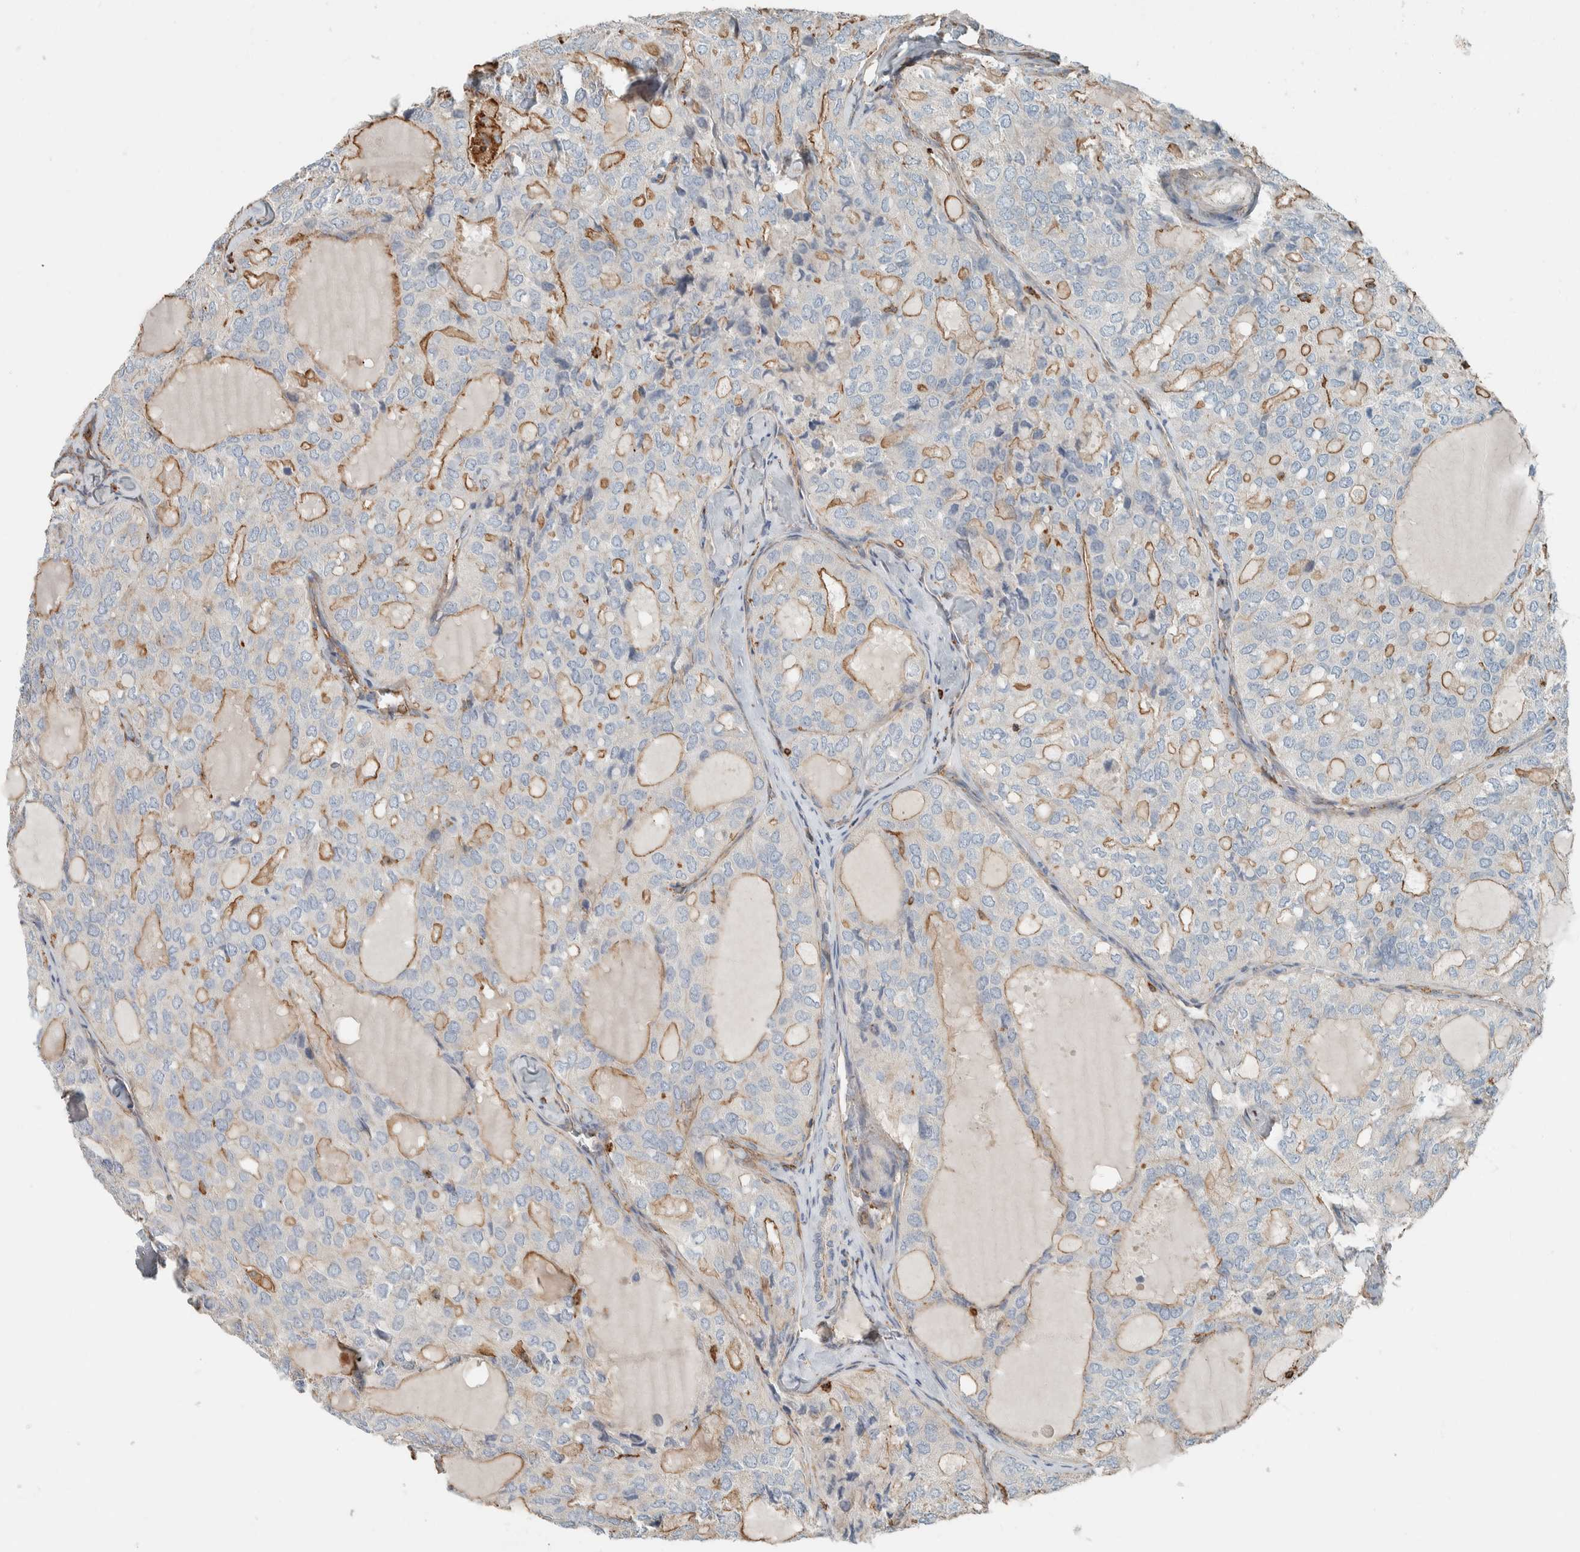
{"staining": {"intensity": "moderate", "quantity": "25%-75%", "location": "cytoplasmic/membranous"}, "tissue": "thyroid cancer", "cell_type": "Tumor cells", "image_type": "cancer", "snomed": [{"axis": "morphology", "description": "Follicular adenoma carcinoma, NOS"}, {"axis": "topography", "description": "Thyroid gland"}], "caption": "This image displays immunohistochemistry (IHC) staining of follicular adenoma carcinoma (thyroid), with medium moderate cytoplasmic/membranous positivity in about 25%-75% of tumor cells.", "gene": "CTBP2", "patient": {"sex": "male", "age": 75}}